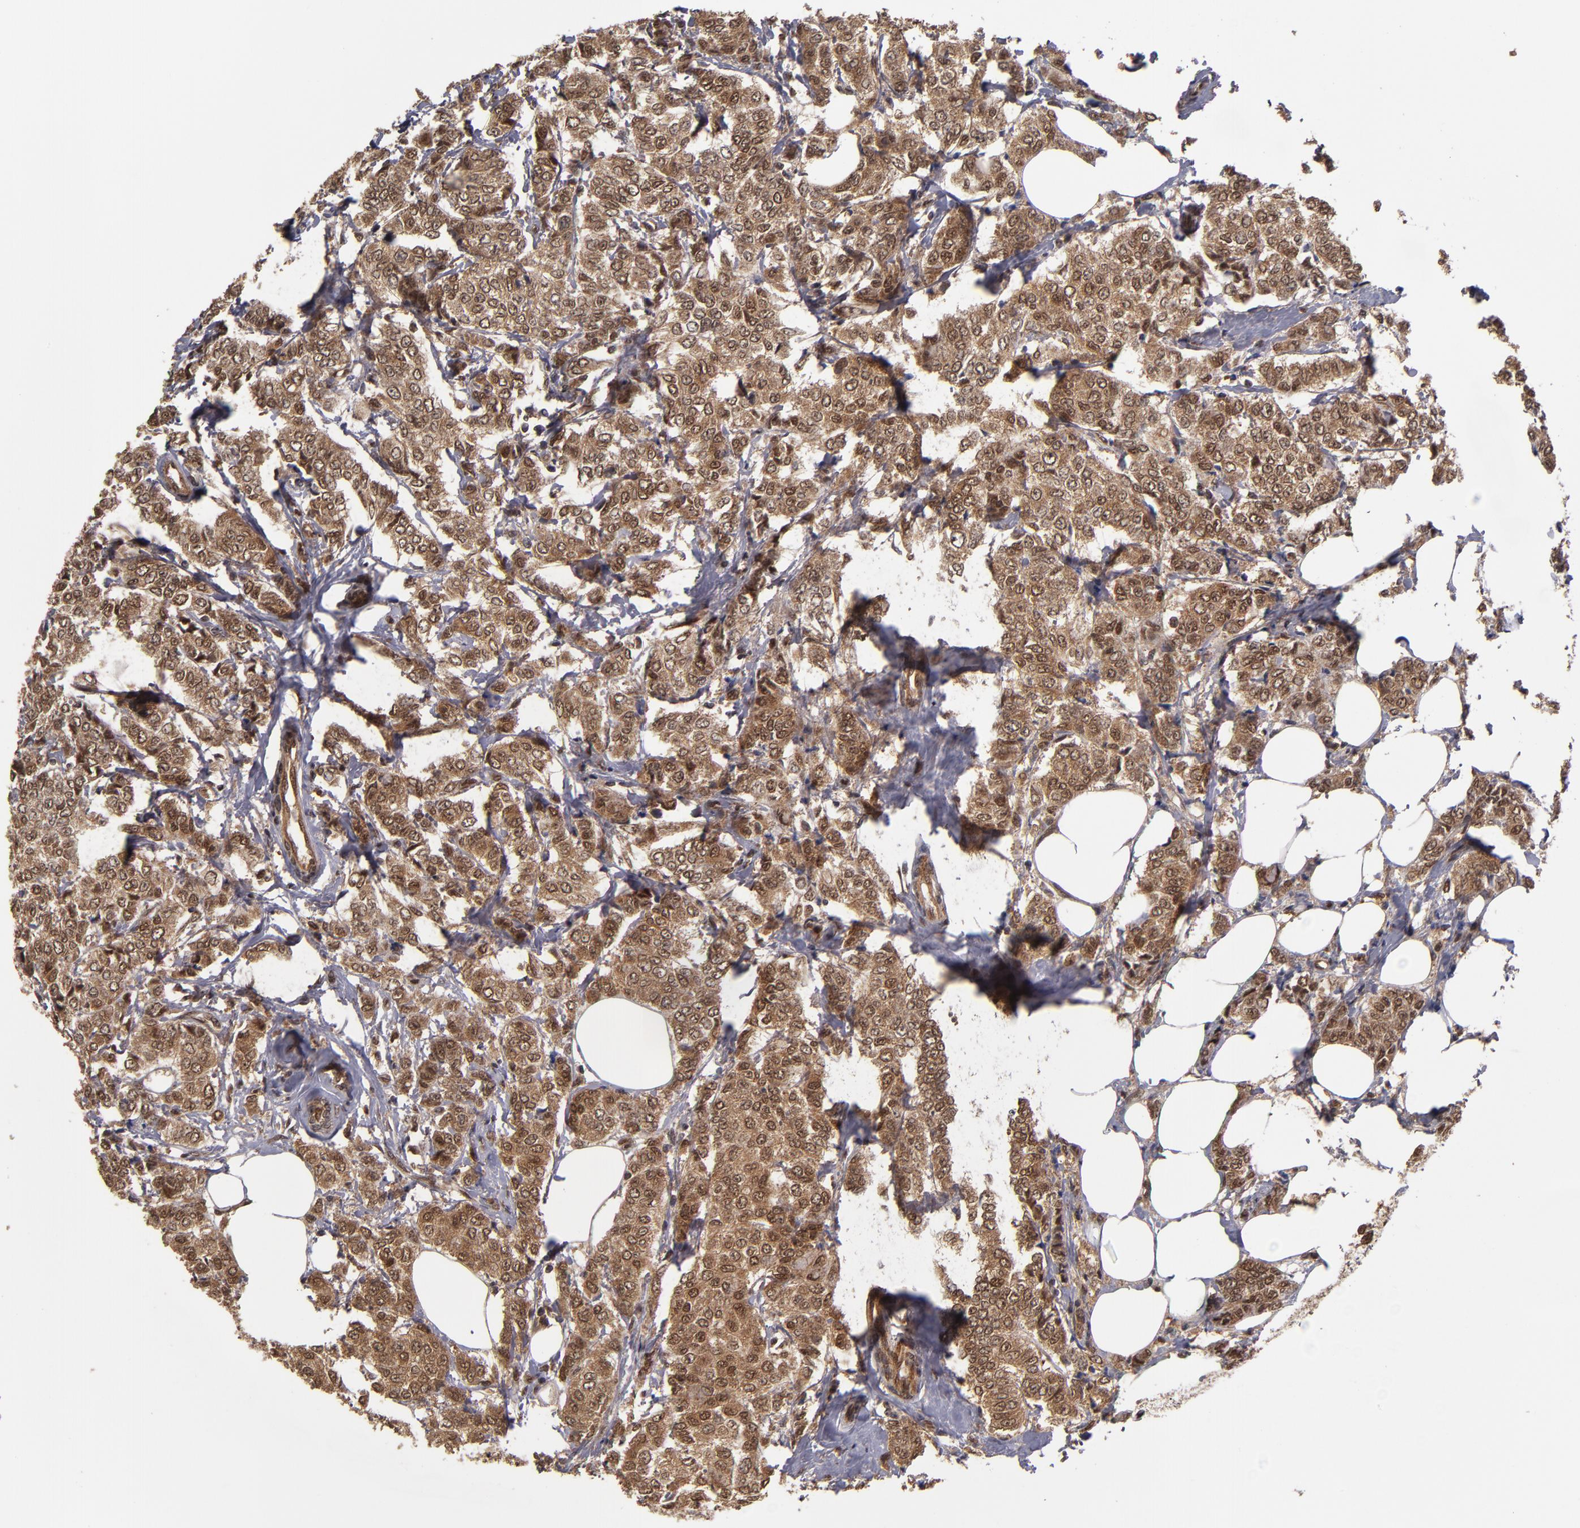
{"staining": {"intensity": "moderate", "quantity": ">75%", "location": "cytoplasmic/membranous,nuclear"}, "tissue": "breast cancer", "cell_type": "Tumor cells", "image_type": "cancer", "snomed": [{"axis": "morphology", "description": "Lobular carcinoma"}, {"axis": "topography", "description": "Breast"}], "caption": "Moderate cytoplasmic/membranous and nuclear protein staining is identified in approximately >75% of tumor cells in breast cancer.", "gene": "CUL5", "patient": {"sex": "female", "age": 60}}